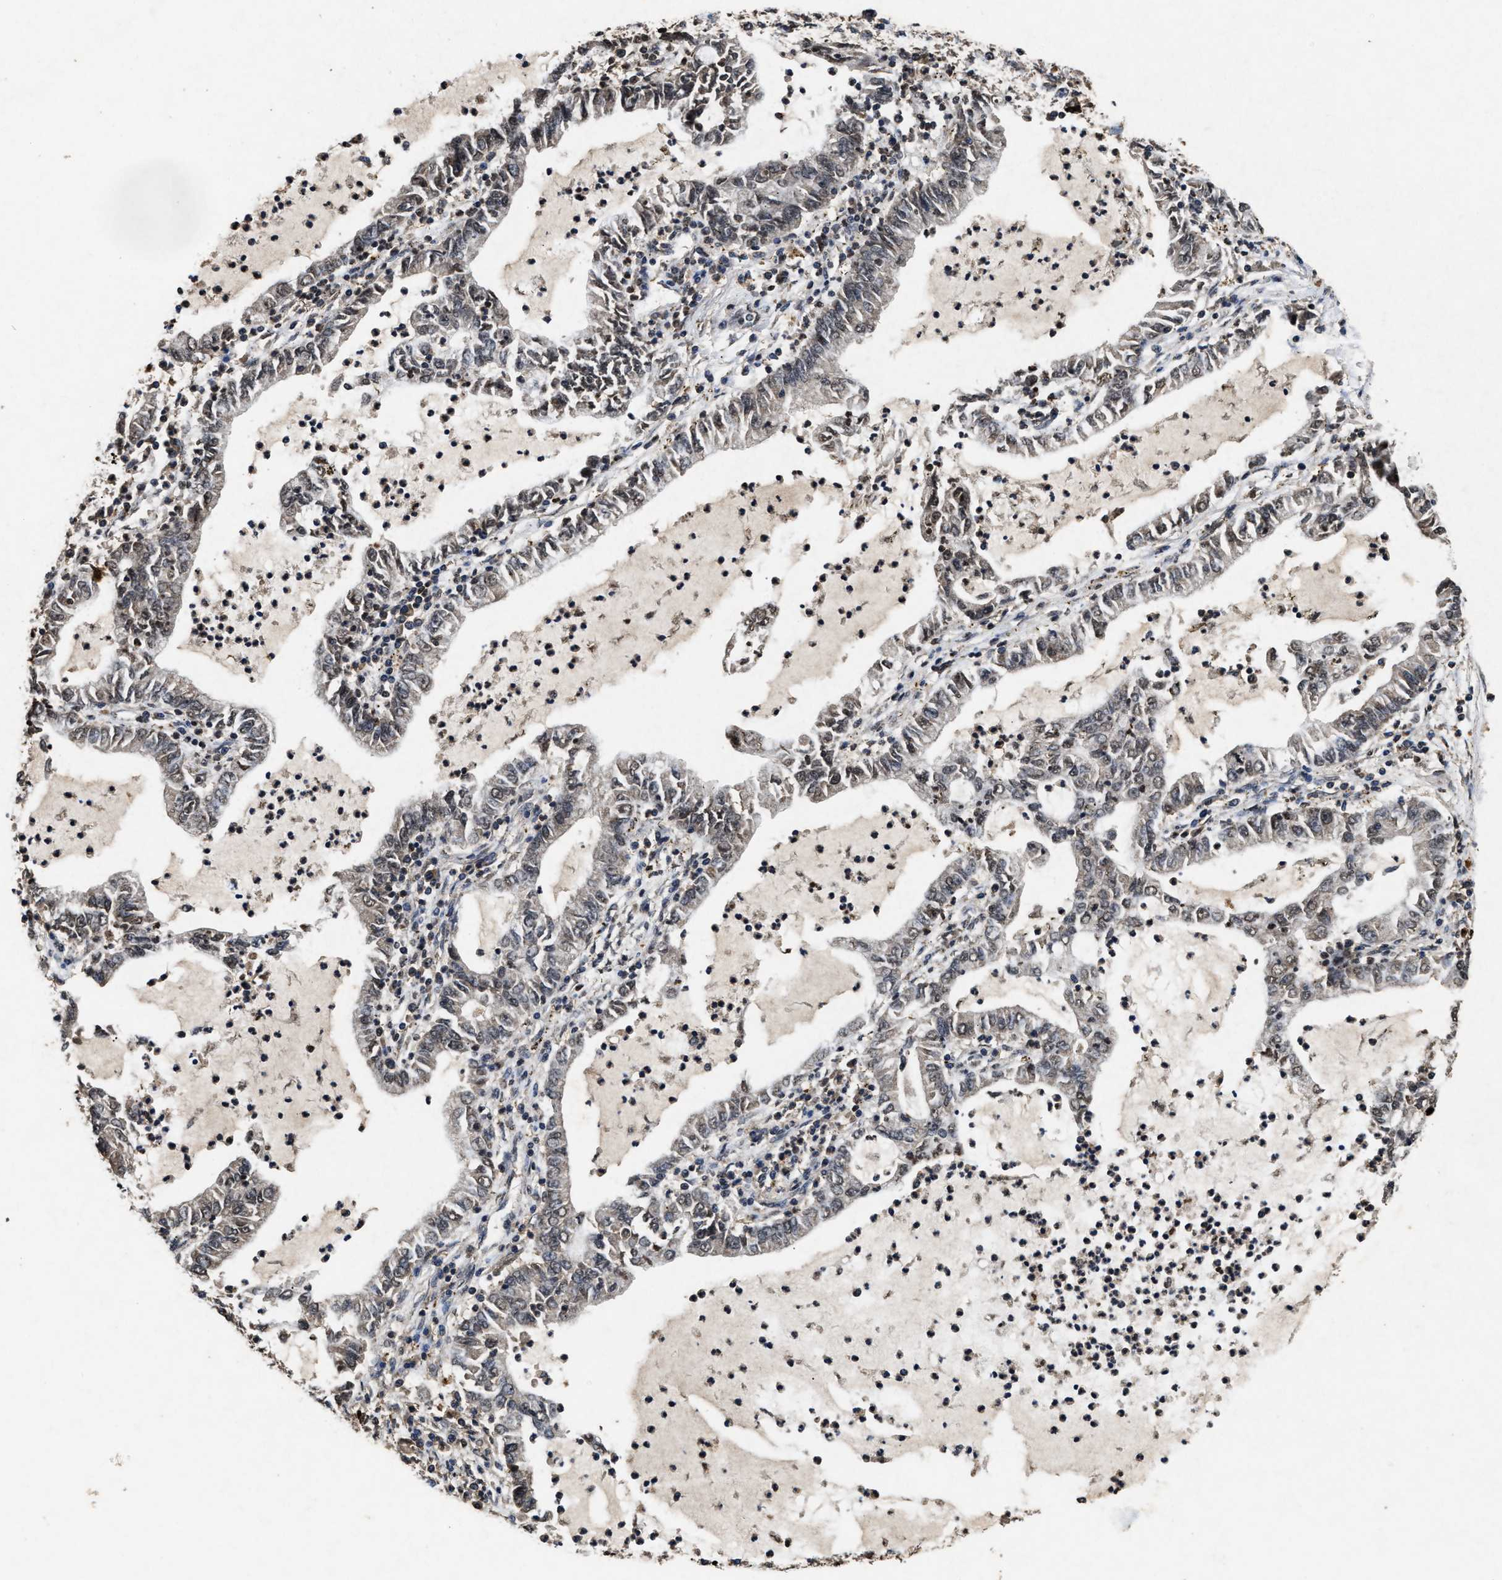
{"staining": {"intensity": "moderate", "quantity": "25%-75%", "location": "cytoplasmic/membranous"}, "tissue": "lung cancer", "cell_type": "Tumor cells", "image_type": "cancer", "snomed": [{"axis": "morphology", "description": "Adenocarcinoma, NOS"}, {"axis": "topography", "description": "Lung"}], "caption": "Lung cancer stained with DAB (3,3'-diaminobenzidine) immunohistochemistry displays medium levels of moderate cytoplasmic/membranous expression in about 25%-75% of tumor cells.", "gene": "PDAP1", "patient": {"sex": "female", "age": 51}}